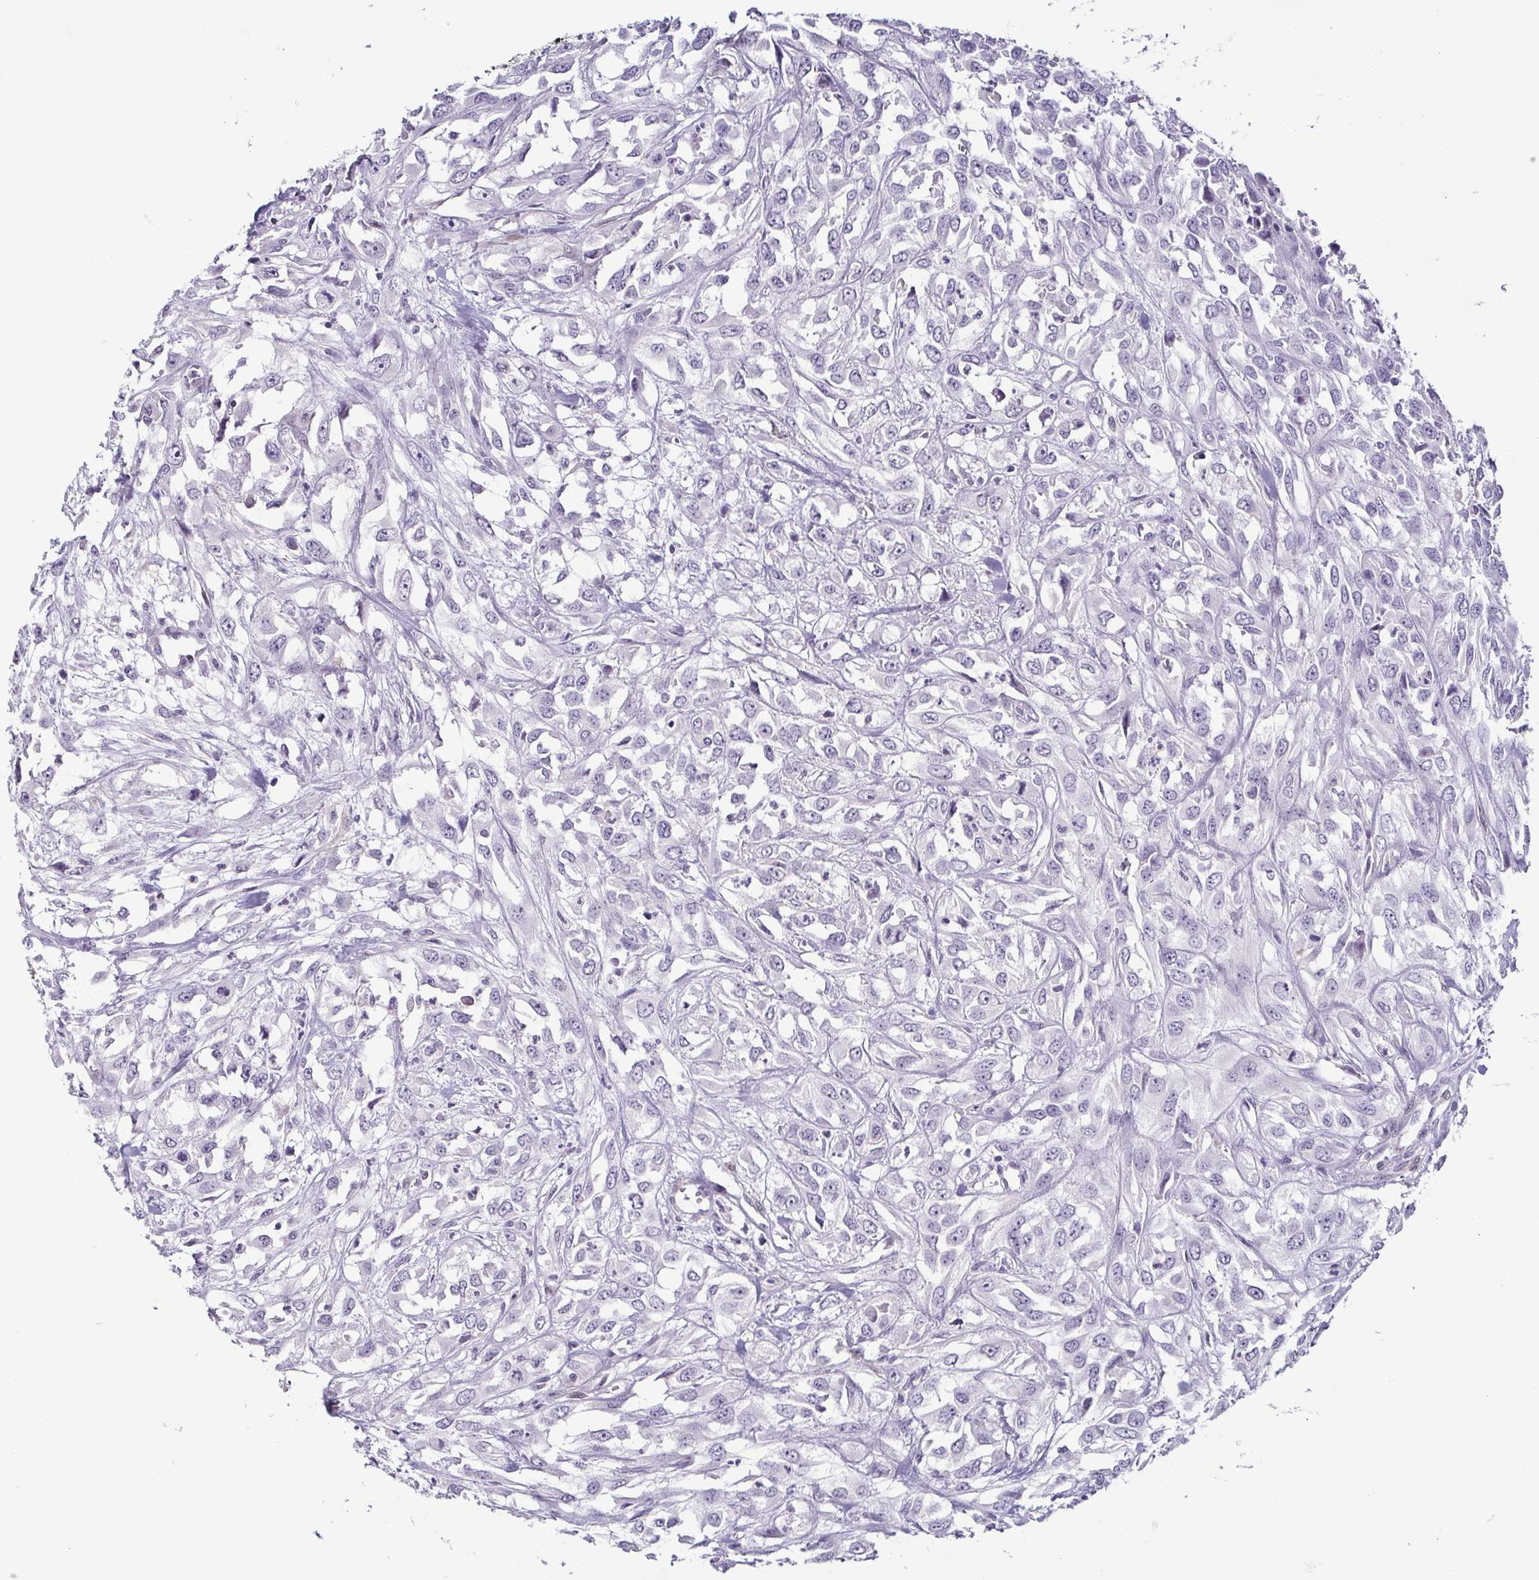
{"staining": {"intensity": "negative", "quantity": "none", "location": "none"}, "tissue": "urothelial cancer", "cell_type": "Tumor cells", "image_type": "cancer", "snomed": [{"axis": "morphology", "description": "Urothelial carcinoma, High grade"}, {"axis": "topography", "description": "Urinary bladder"}], "caption": "Tumor cells are negative for protein expression in human urothelial cancer.", "gene": "HOPX", "patient": {"sex": "male", "age": 67}}